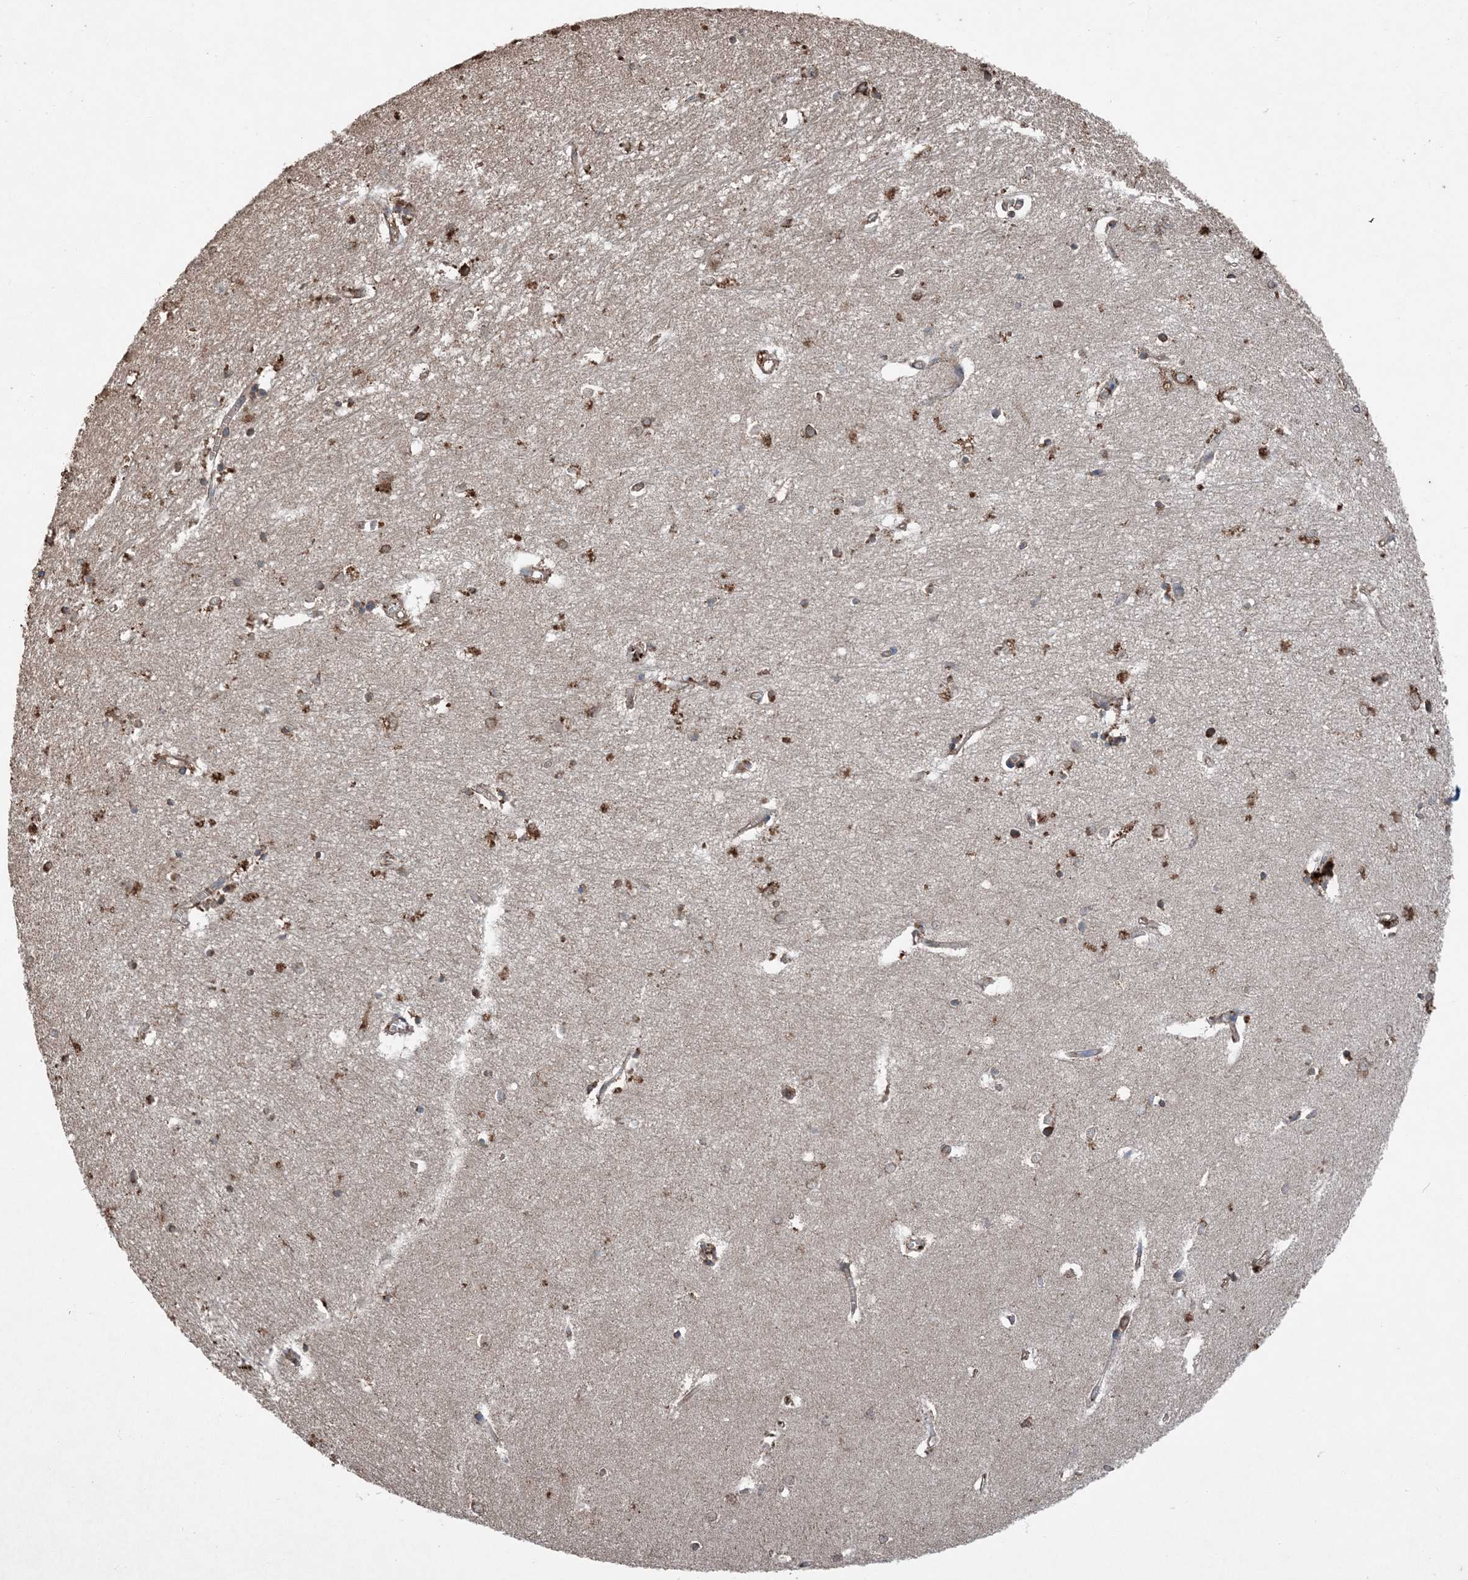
{"staining": {"intensity": "moderate", "quantity": "25%-75%", "location": "cytoplasmic/membranous"}, "tissue": "hippocampus", "cell_type": "Glial cells", "image_type": "normal", "snomed": [{"axis": "morphology", "description": "Normal tissue, NOS"}, {"axis": "topography", "description": "Hippocampus"}], "caption": "Immunohistochemical staining of benign human hippocampus reveals moderate cytoplasmic/membranous protein positivity in about 25%-75% of glial cells.", "gene": "PDIA6", "patient": {"sex": "female", "age": 64}}